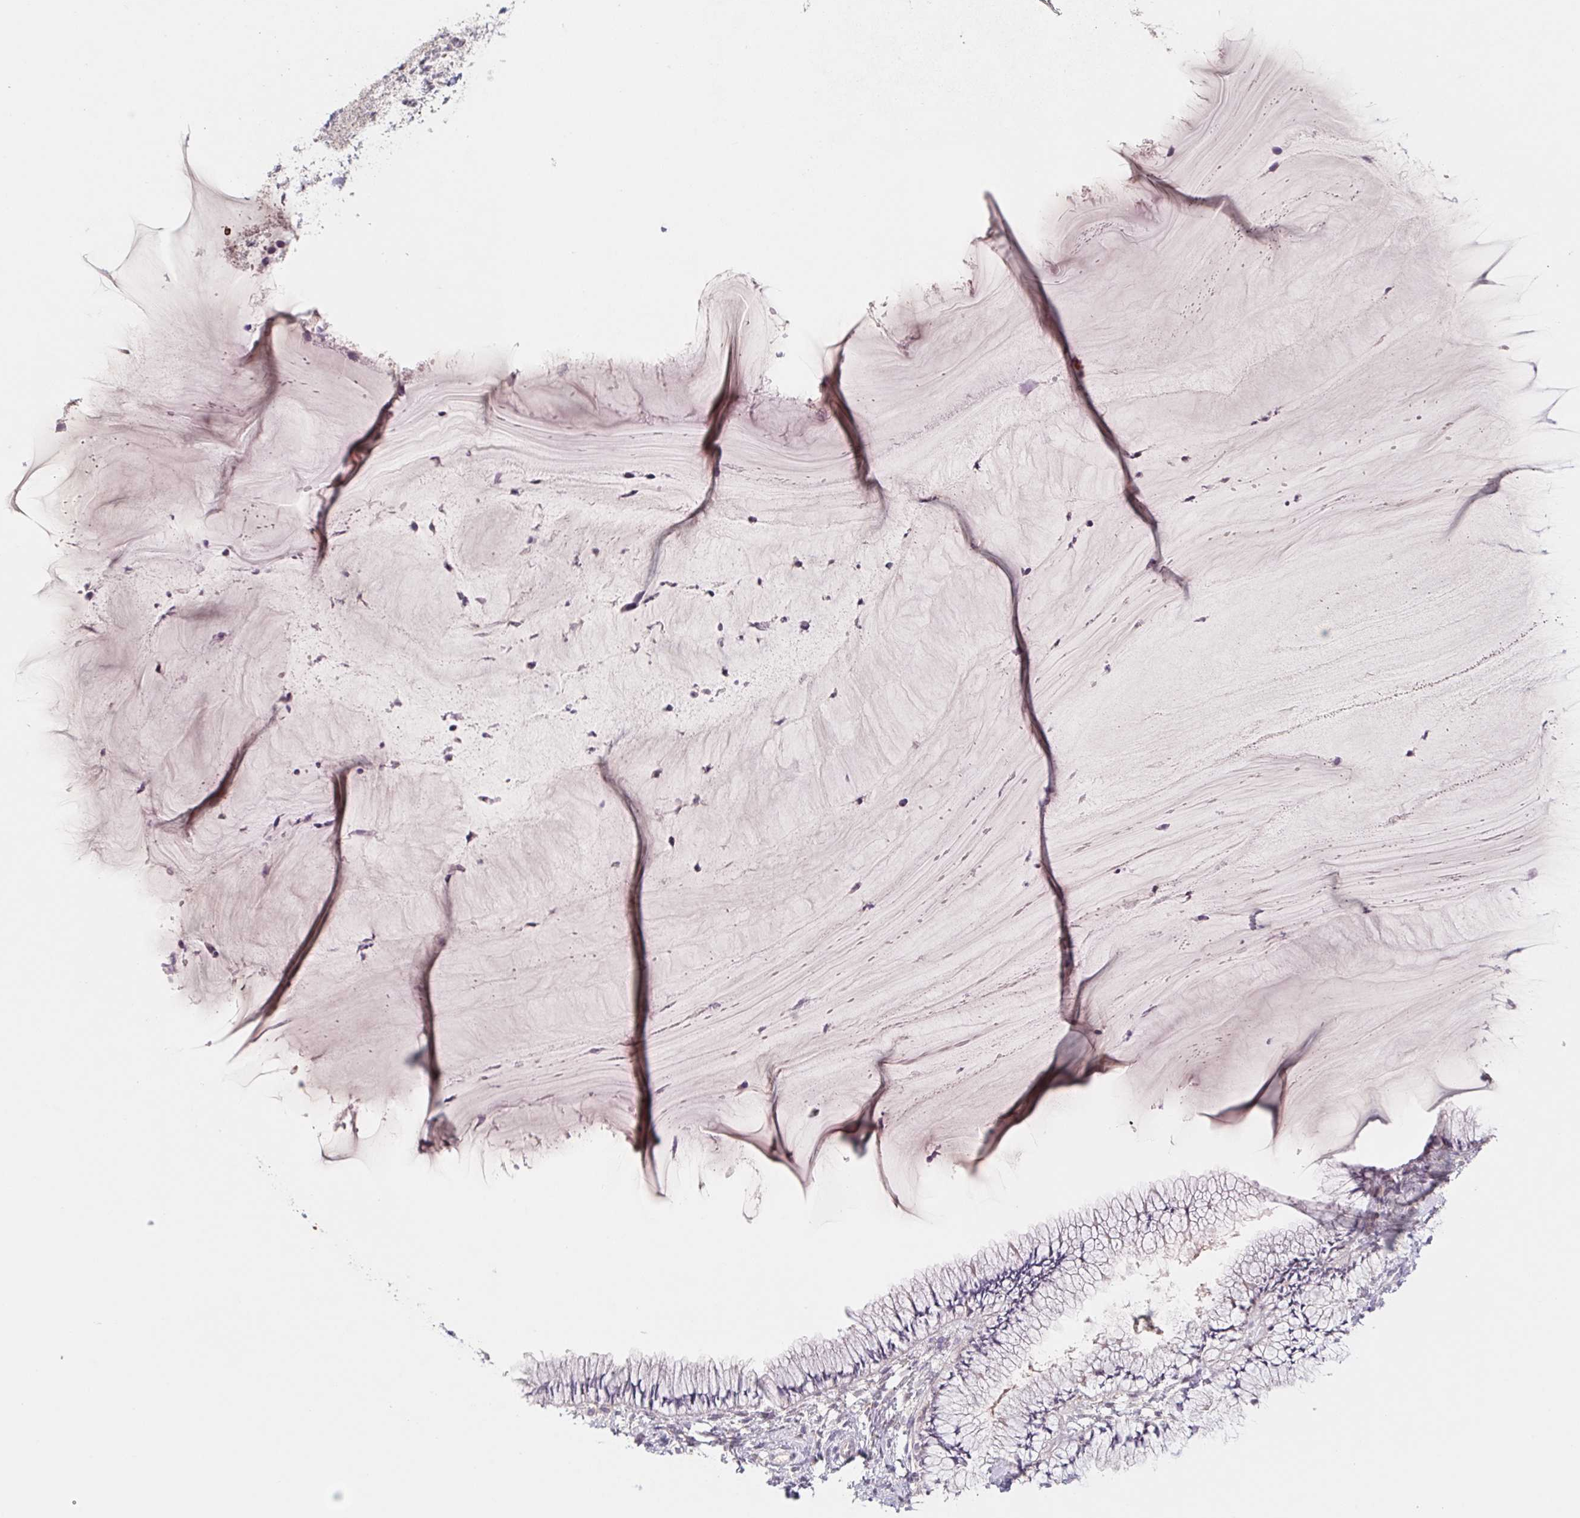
{"staining": {"intensity": "negative", "quantity": "none", "location": "none"}, "tissue": "cervix", "cell_type": "Glandular cells", "image_type": "normal", "snomed": [{"axis": "morphology", "description": "Normal tissue, NOS"}, {"axis": "topography", "description": "Cervix"}], "caption": "Immunohistochemical staining of unremarkable cervix reveals no significant positivity in glandular cells. (Brightfield microscopy of DAB immunohistochemistry at high magnification).", "gene": "PNMA8B", "patient": {"sex": "female", "age": 37}}